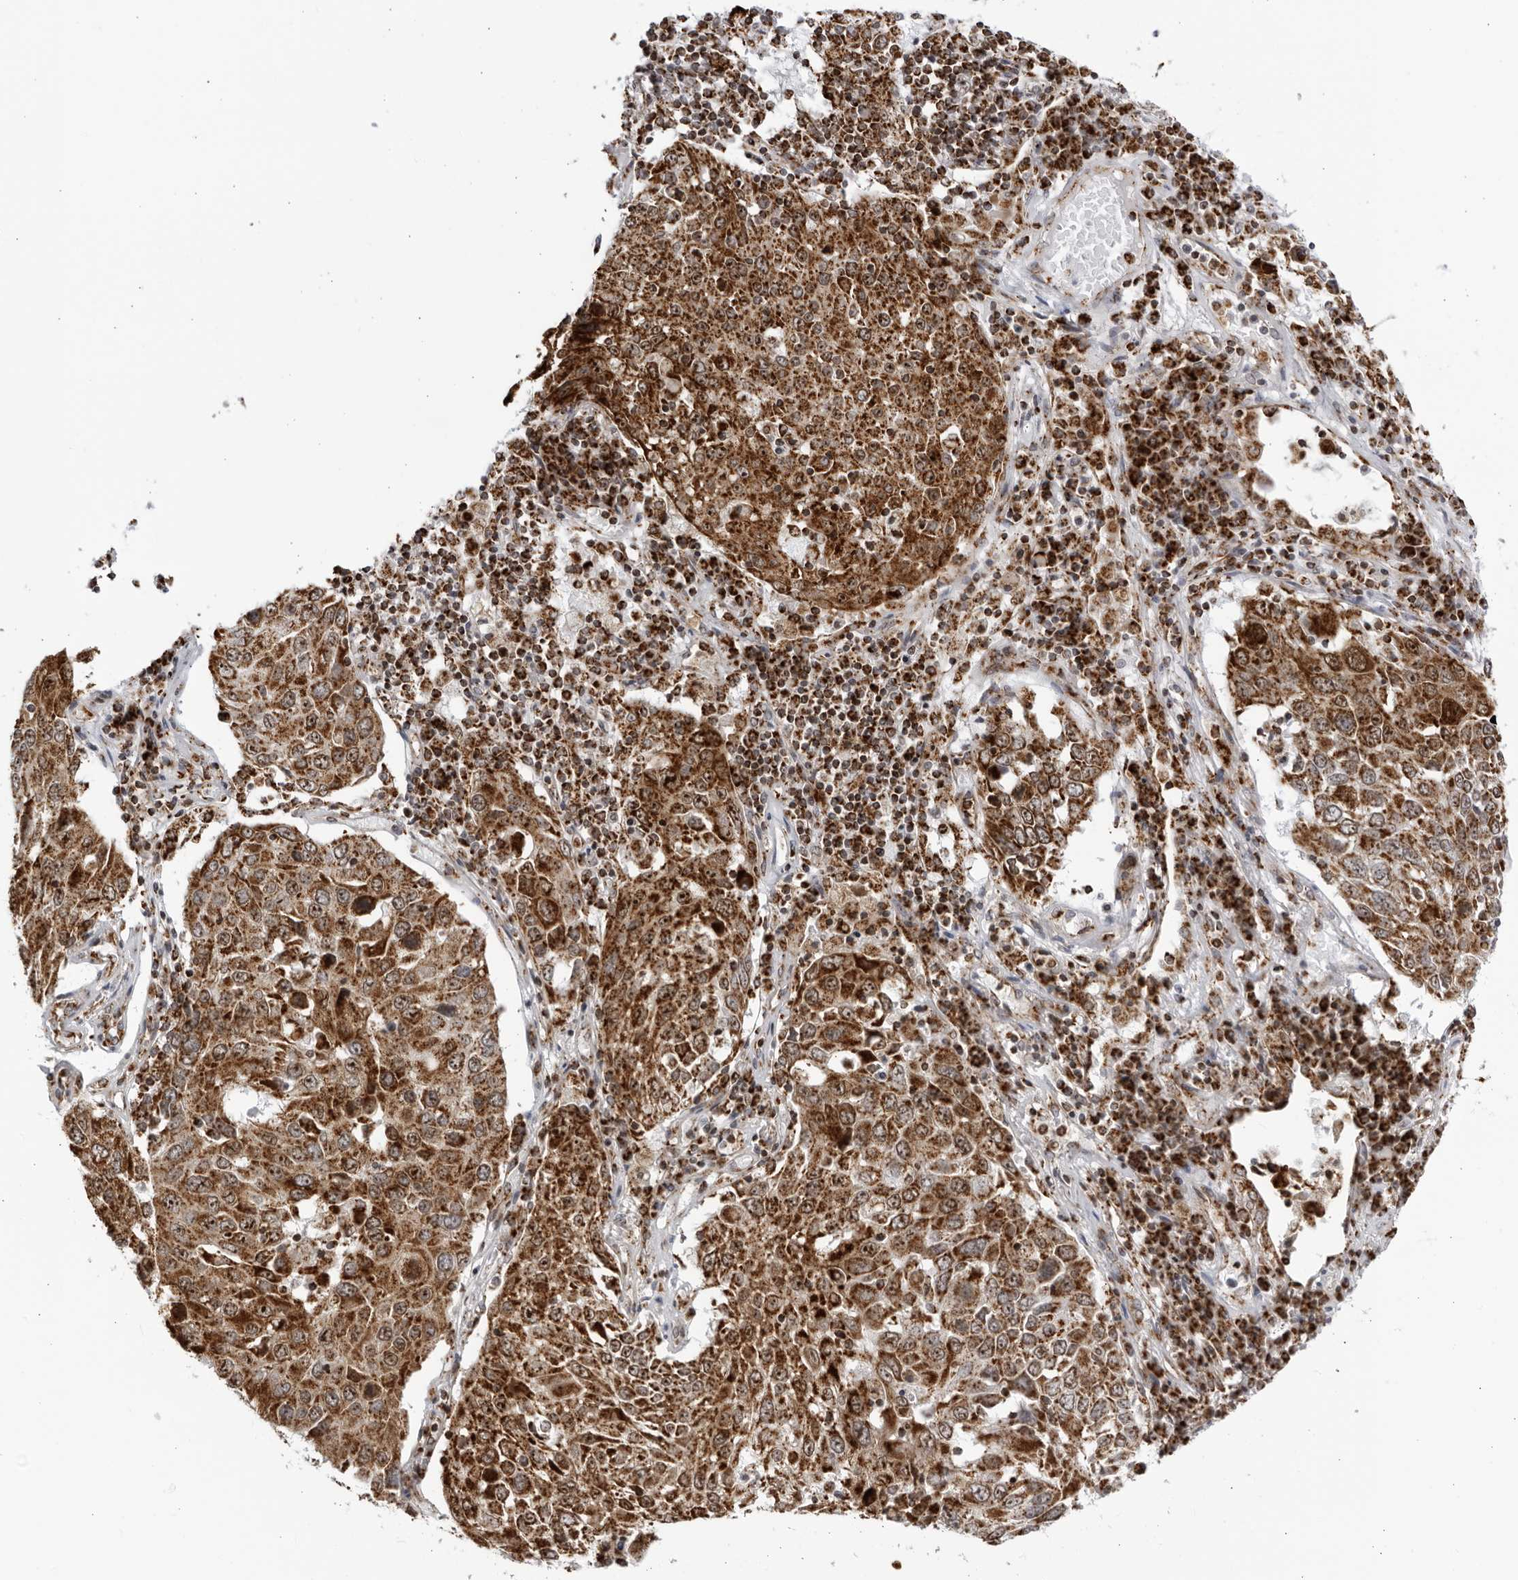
{"staining": {"intensity": "strong", "quantity": ">75%", "location": "cytoplasmic/membranous"}, "tissue": "lung cancer", "cell_type": "Tumor cells", "image_type": "cancer", "snomed": [{"axis": "morphology", "description": "Squamous cell carcinoma, NOS"}, {"axis": "topography", "description": "Lung"}], "caption": "IHC (DAB) staining of human squamous cell carcinoma (lung) displays strong cytoplasmic/membranous protein expression in approximately >75% of tumor cells.", "gene": "RBM34", "patient": {"sex": "male", "age": 65}}